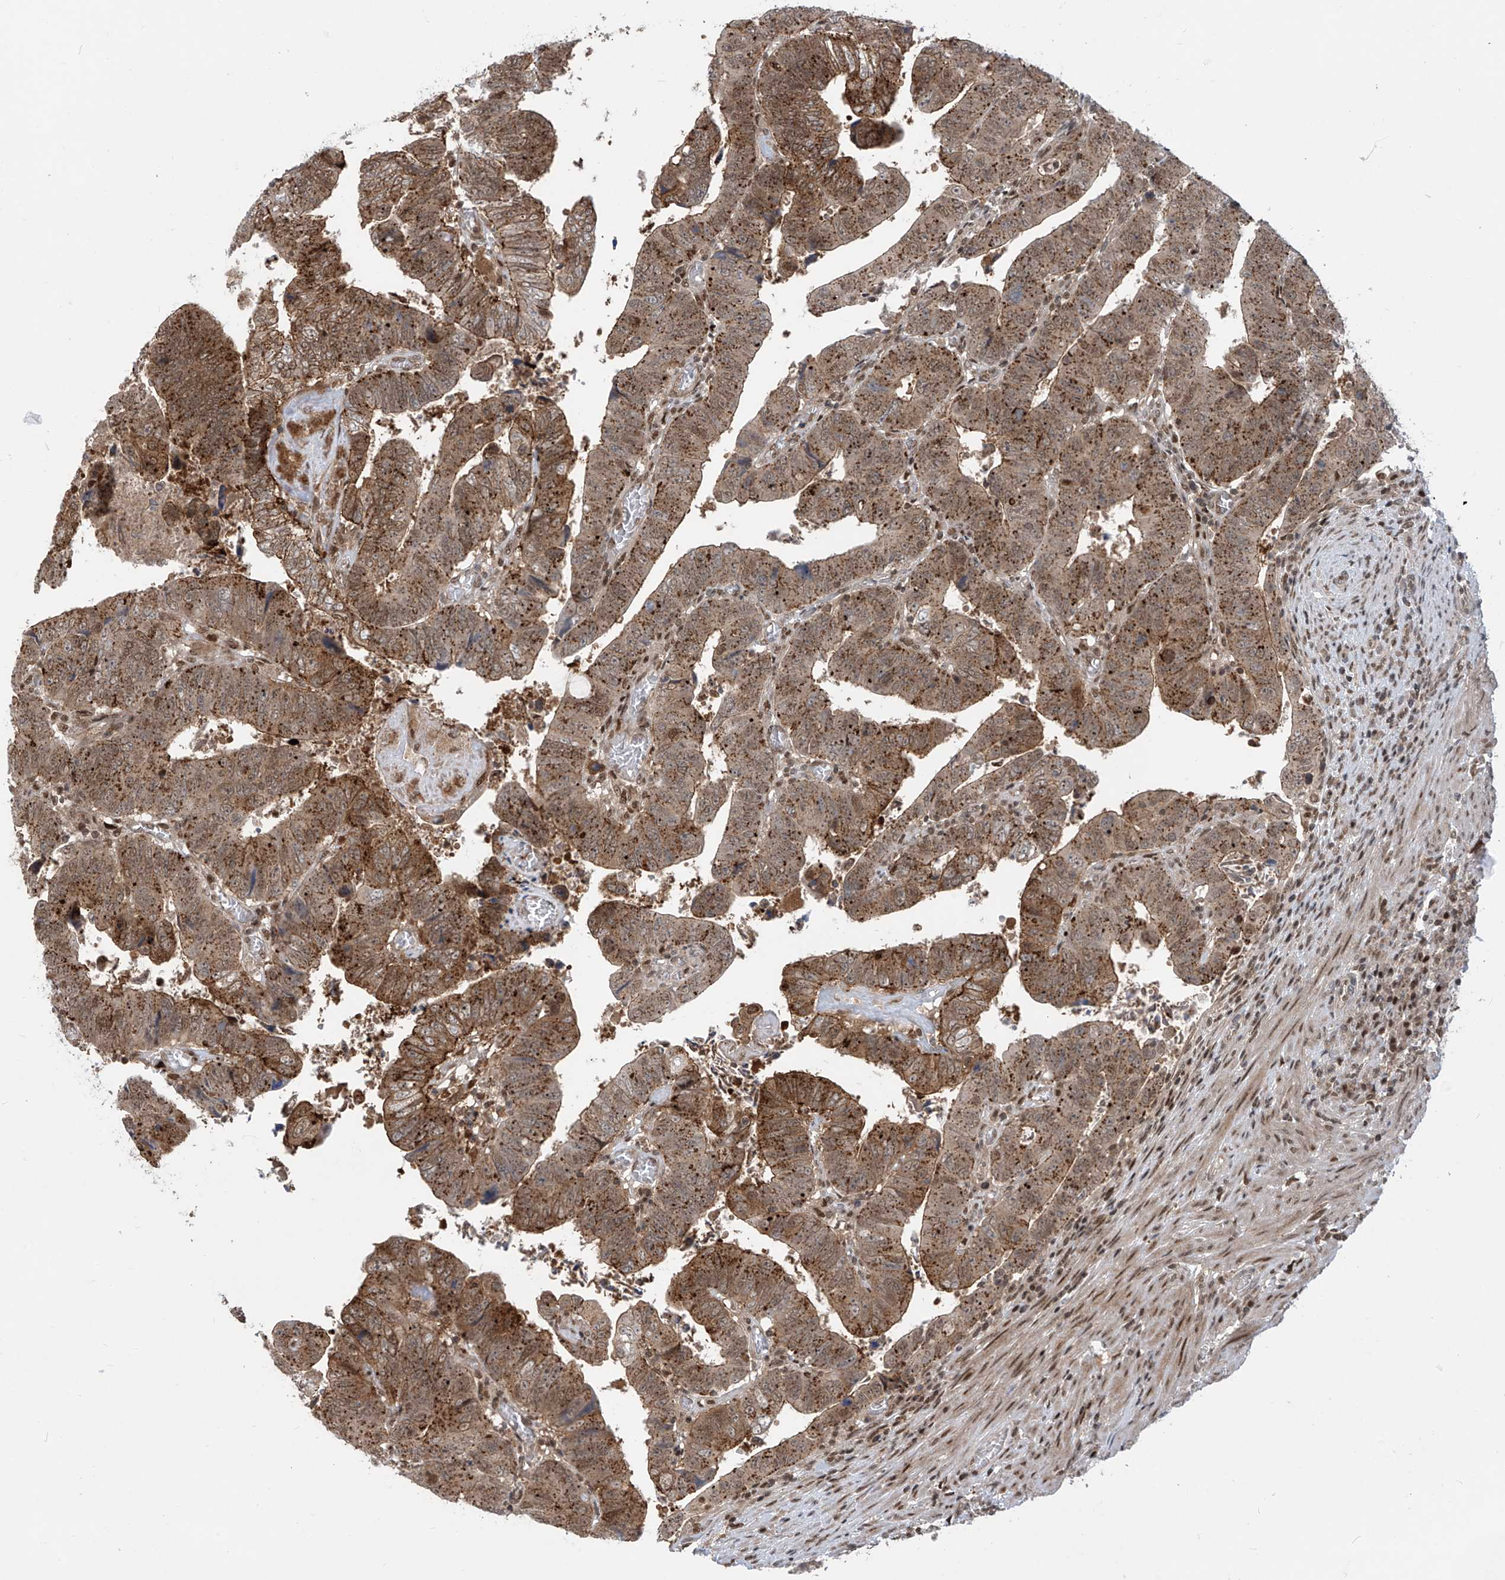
{"staining": {"intensity": "moderate", "quantity": ">75%", "location": "cytoplasmic/membranous,nuclear"}, "tissue": "colorectal cancer", "cell_type": "Tumor cells", "image_type": "cancer", "snomed": [{"axis": "morphology", "description": "Normal tissue, NOS"}, {"axis": "morphology", "description": "Adenocarcinoma, NOS"}, {"axis": "topography", "description": "Rectum"}], "caption": "Brown immunohistochemical staining in human adenocarcinoma (colorectal) demonstrates moderate cytoplasmic/membranous and nuclear positivity in approximately >75% of tumor cells.", "gene": "LAGE3", "patient": {"sex": "female", "age": 65}}